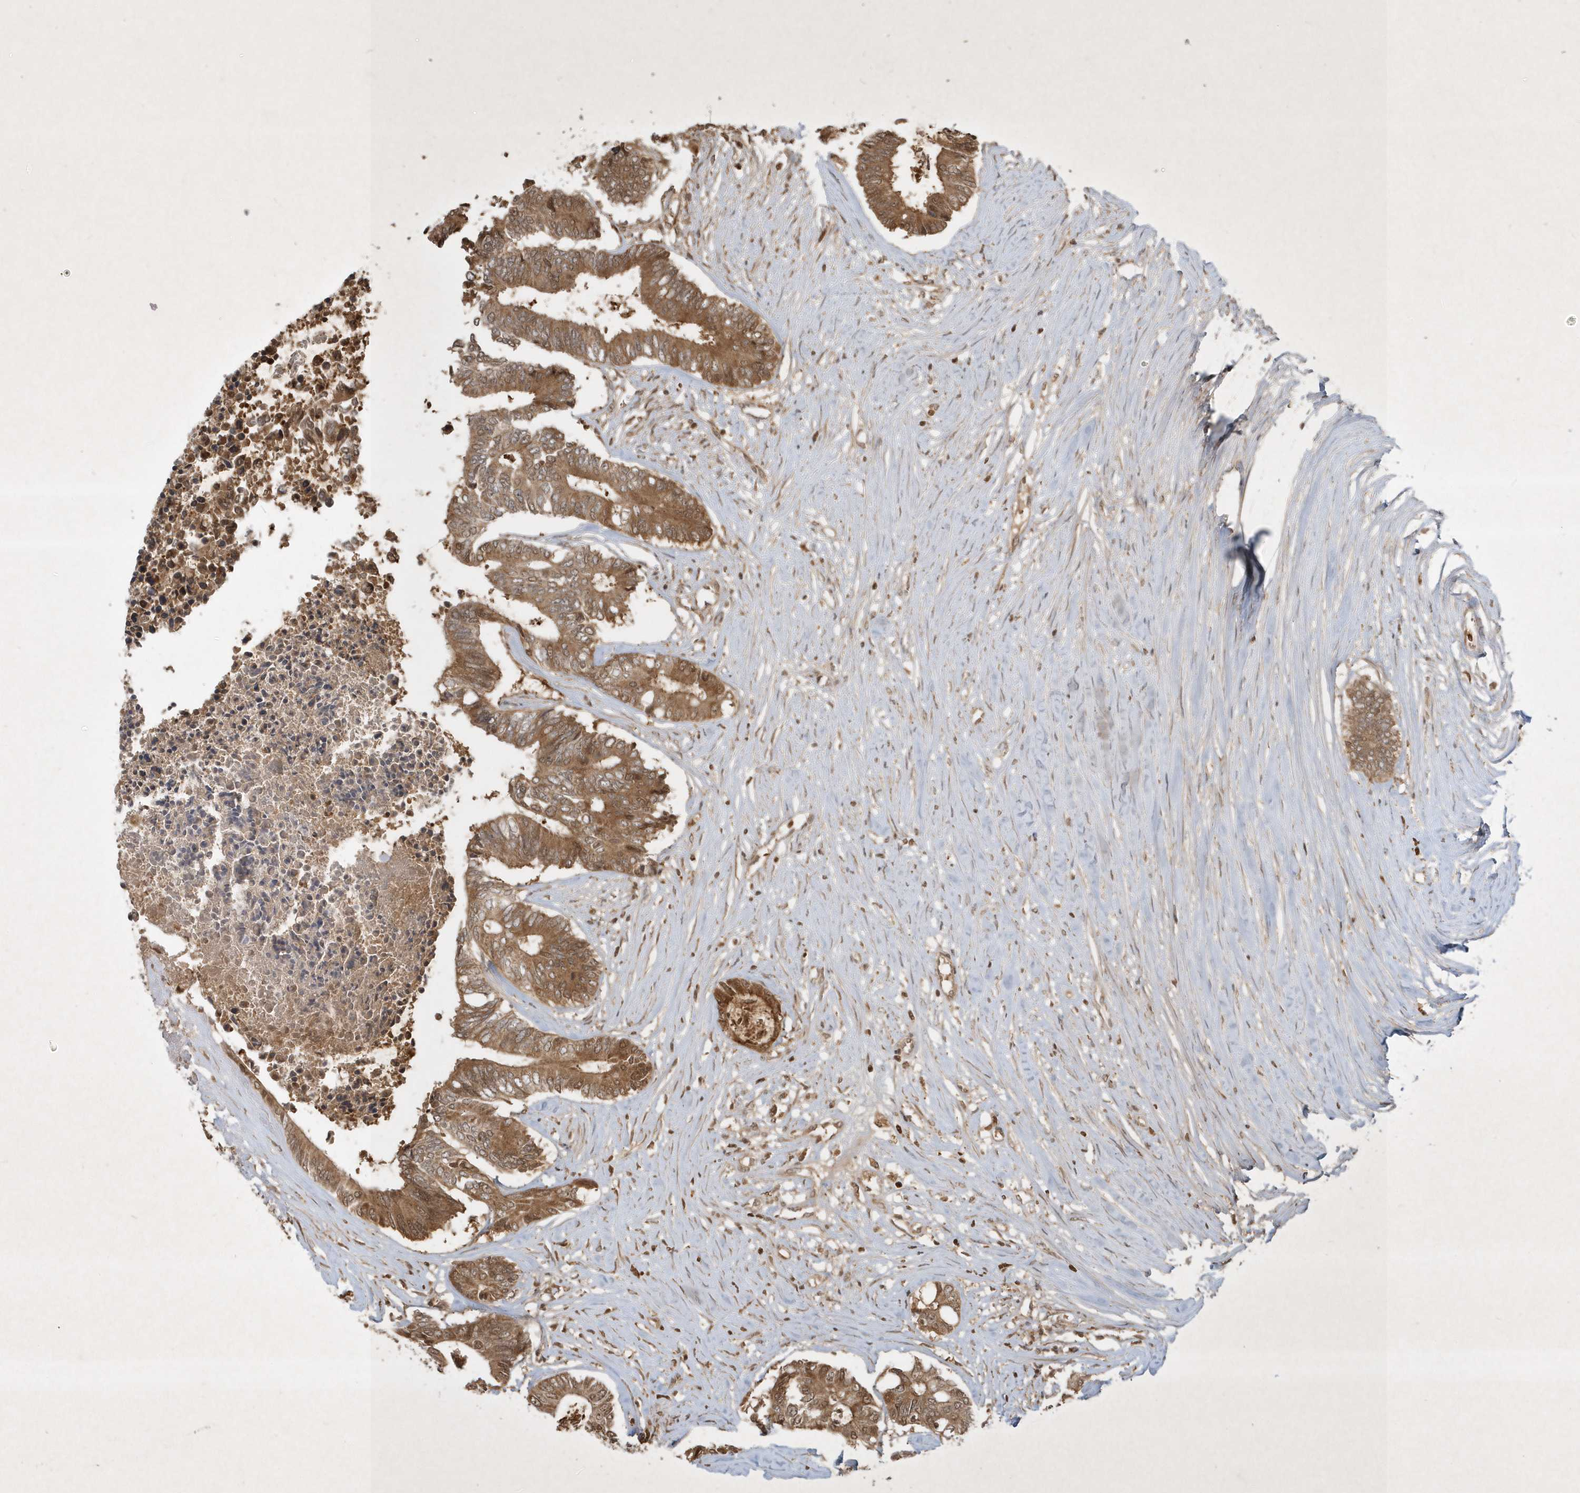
{"staining": {"intensity": "moderate", "quantity": ">75%", "location": "cytoplasmic/membranous,nuclear"}, "tissue": "colorectal cancer", "cell_type": "Tumor cells", "image_type": "cancer", "snomed": [{"axis": "morphology", "description": "Adenocarcinoma, NOS"}, {"axis": "topography", "description": "Rectum"}], "caption": "Immunohistochemistry (IHC) staining of colorectal cancer, which shows medium levels of moderate cytoplasmic/membranous and nuclear staining in about >75% of tumor cells indicating moderate cytoplasmic/membranous and nuclear protein staining. The staining was performed using DAB (brown) for protein detection and nuclei were counterstained in hematoxylin (blue).", "gene": "PLTP", "patient": {"sex": "male", "age": 63}}